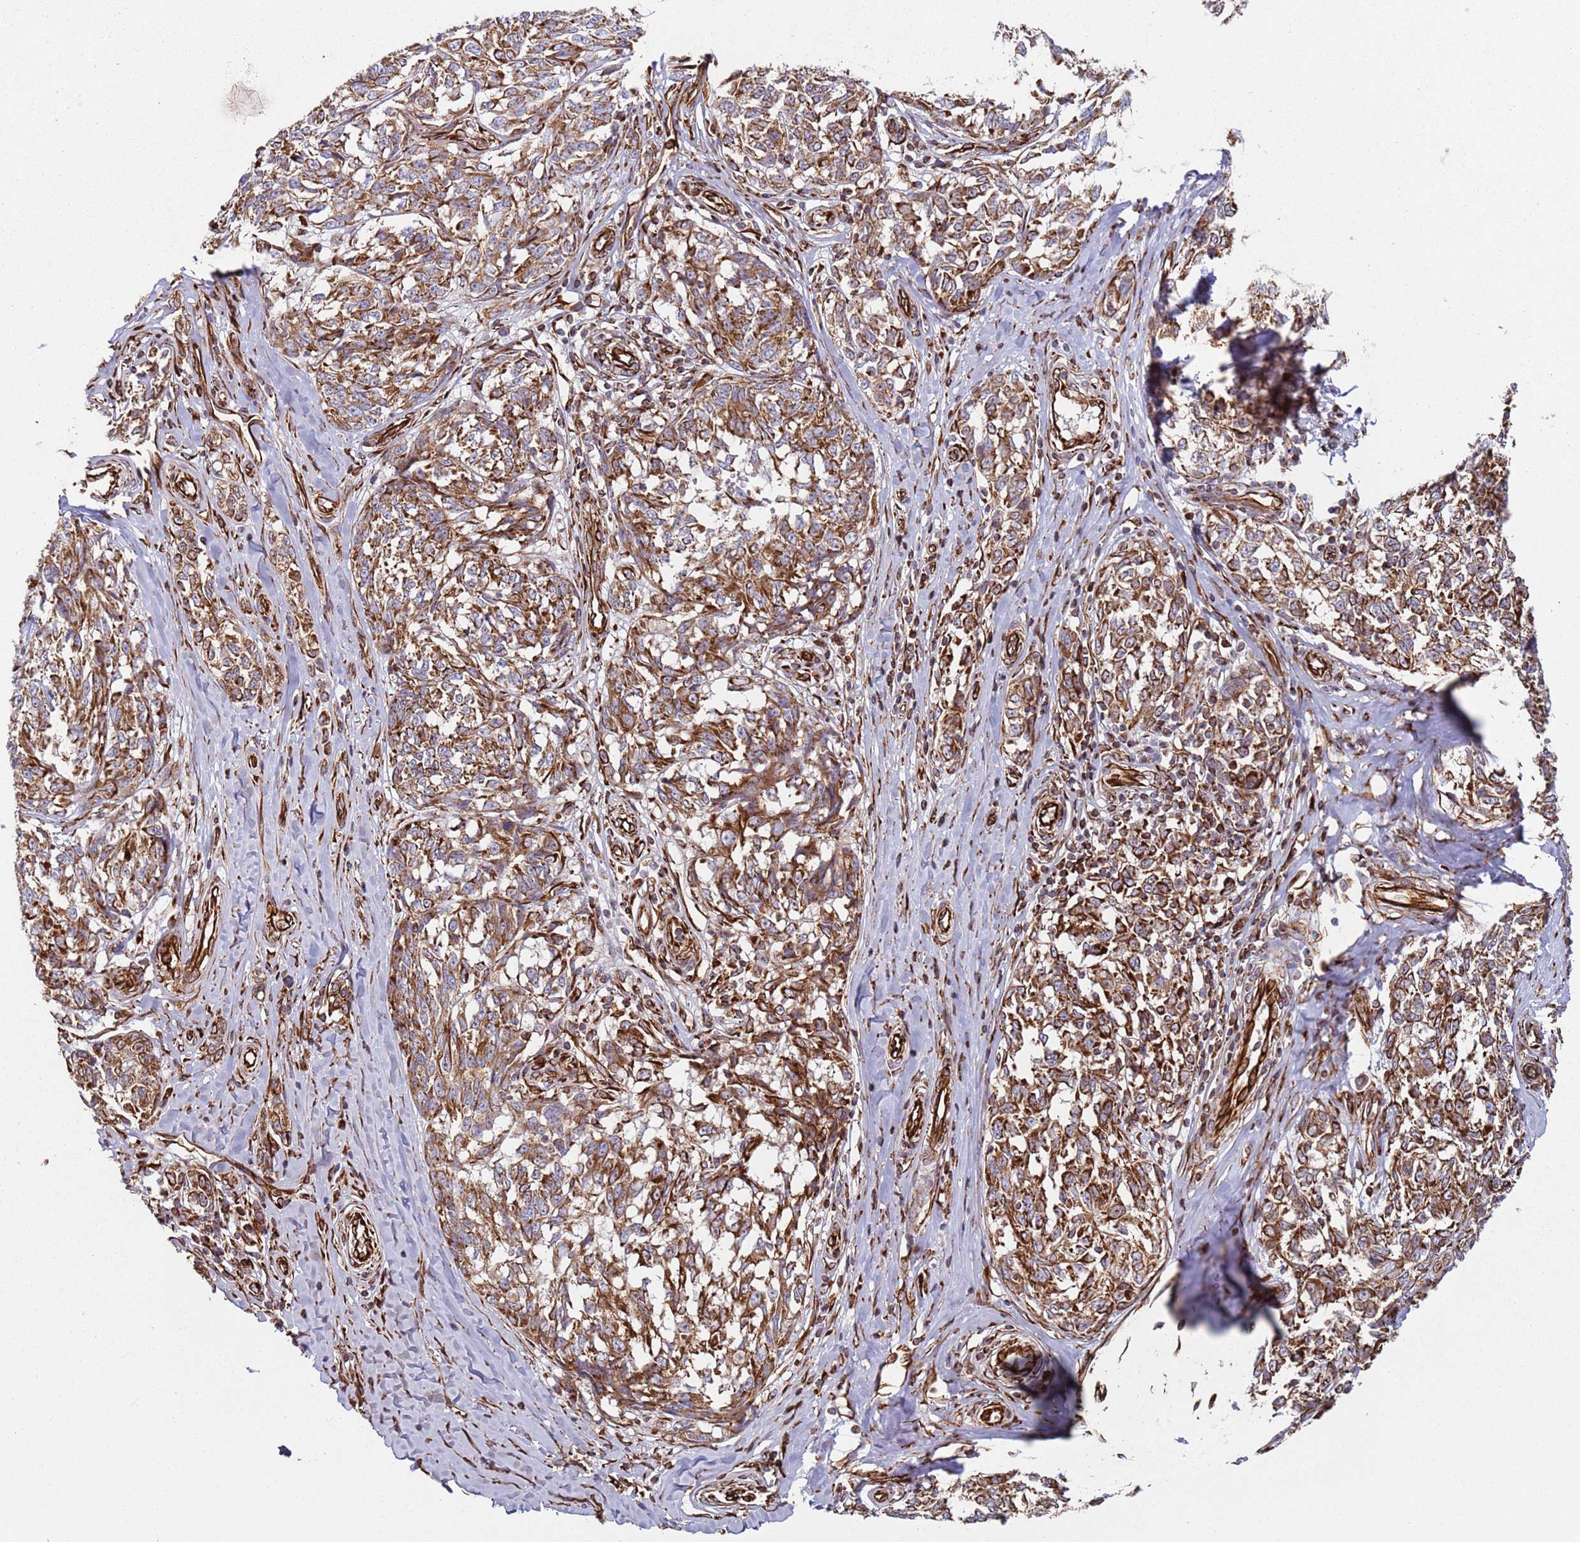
{"staining": {"intensity": "moderate", "quantity": ">75%", "location": "cytoplasmic/membranous"}, "tissue": "melanoma", "cell_type": "Tumor cells", "image_type": "cancer", "snomed": [{"axis": "morphology", "description": "Normal tissue, NOS"}, {"axis": "morphology", "description": "Malignant melanoma, NOS"}, {"axis": "topography", "description": "Skin"}], "caption": "High-magnification brightfield microscopy of malignant melanoma stained with DAB (3,3'-diaminobenzidine) (brown) and counterstained with hematoxylin (blue). tumor cells exhibit moderate cytoplasmic/membranous positivity is present in approximately>75% of cells. (Stains: DAB (3,3'-diaminobenzidine) in brown, nuclei in blue, Microscopy: brightfield microscopy at high magnification).", "gene": "SNAPIN", "patient": {"sex": "female", "age": 64}}